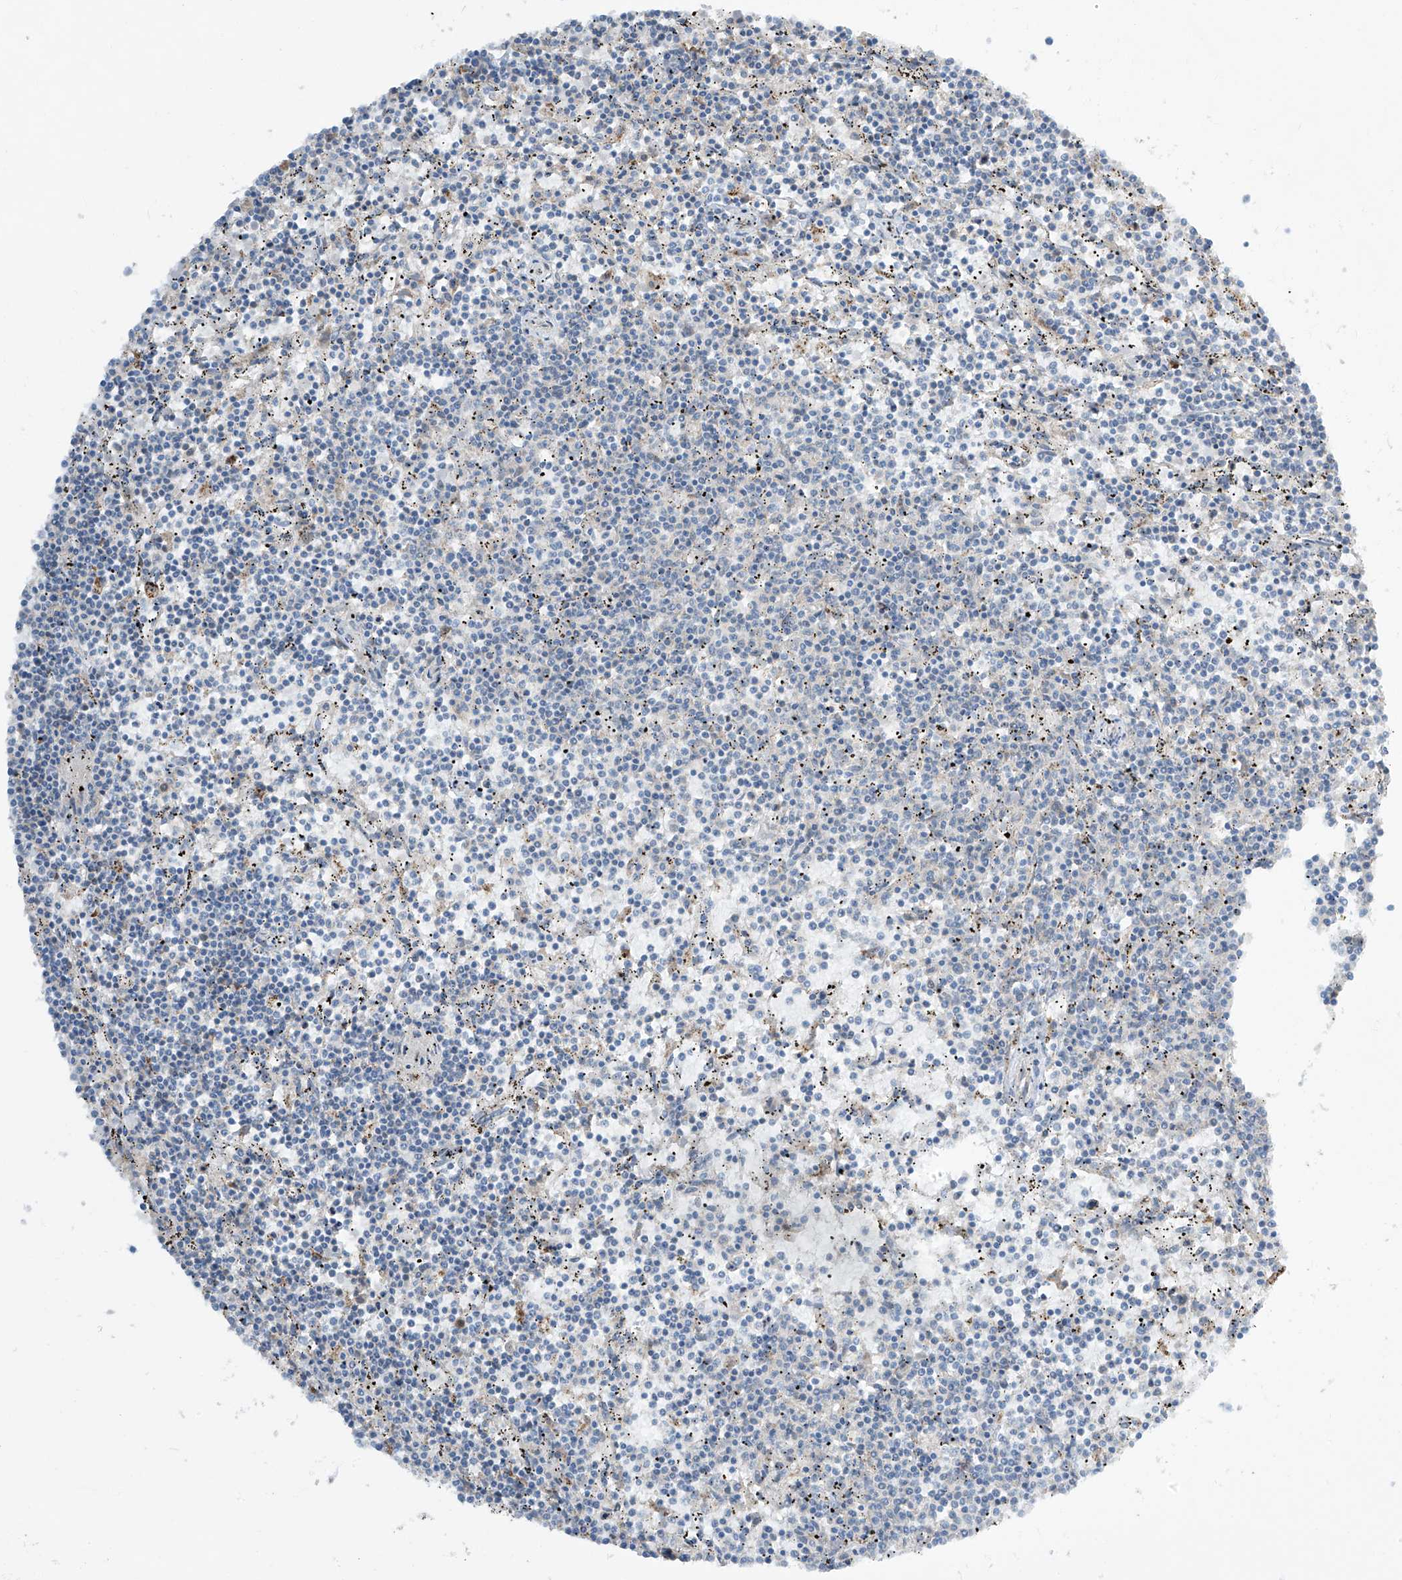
{"staining": {"intensity": "negative", "quantity": "none", "location": "none"}, "tissue": "lymphoma", "cell_type": "Tumor cells", "image_type": "cancer", "snomed": [{"axis": "morphology", "description": "Malignant lymphoma, non-Hodgkin's type, Low grade"}, {"axis": "topography", "description": "Spleen"}], "caption": "An immunohistochemistry image of malignant lymphoma, non-Hodgkin's type (low-grade) is shown. There is no staining in tumor cells of malignant lymphoma, non-Hodgkin's type (low-grade). Nuclei are stained in blue.", "gene": "PM20D2", "patient": {"sex": "female", "age": 50}}